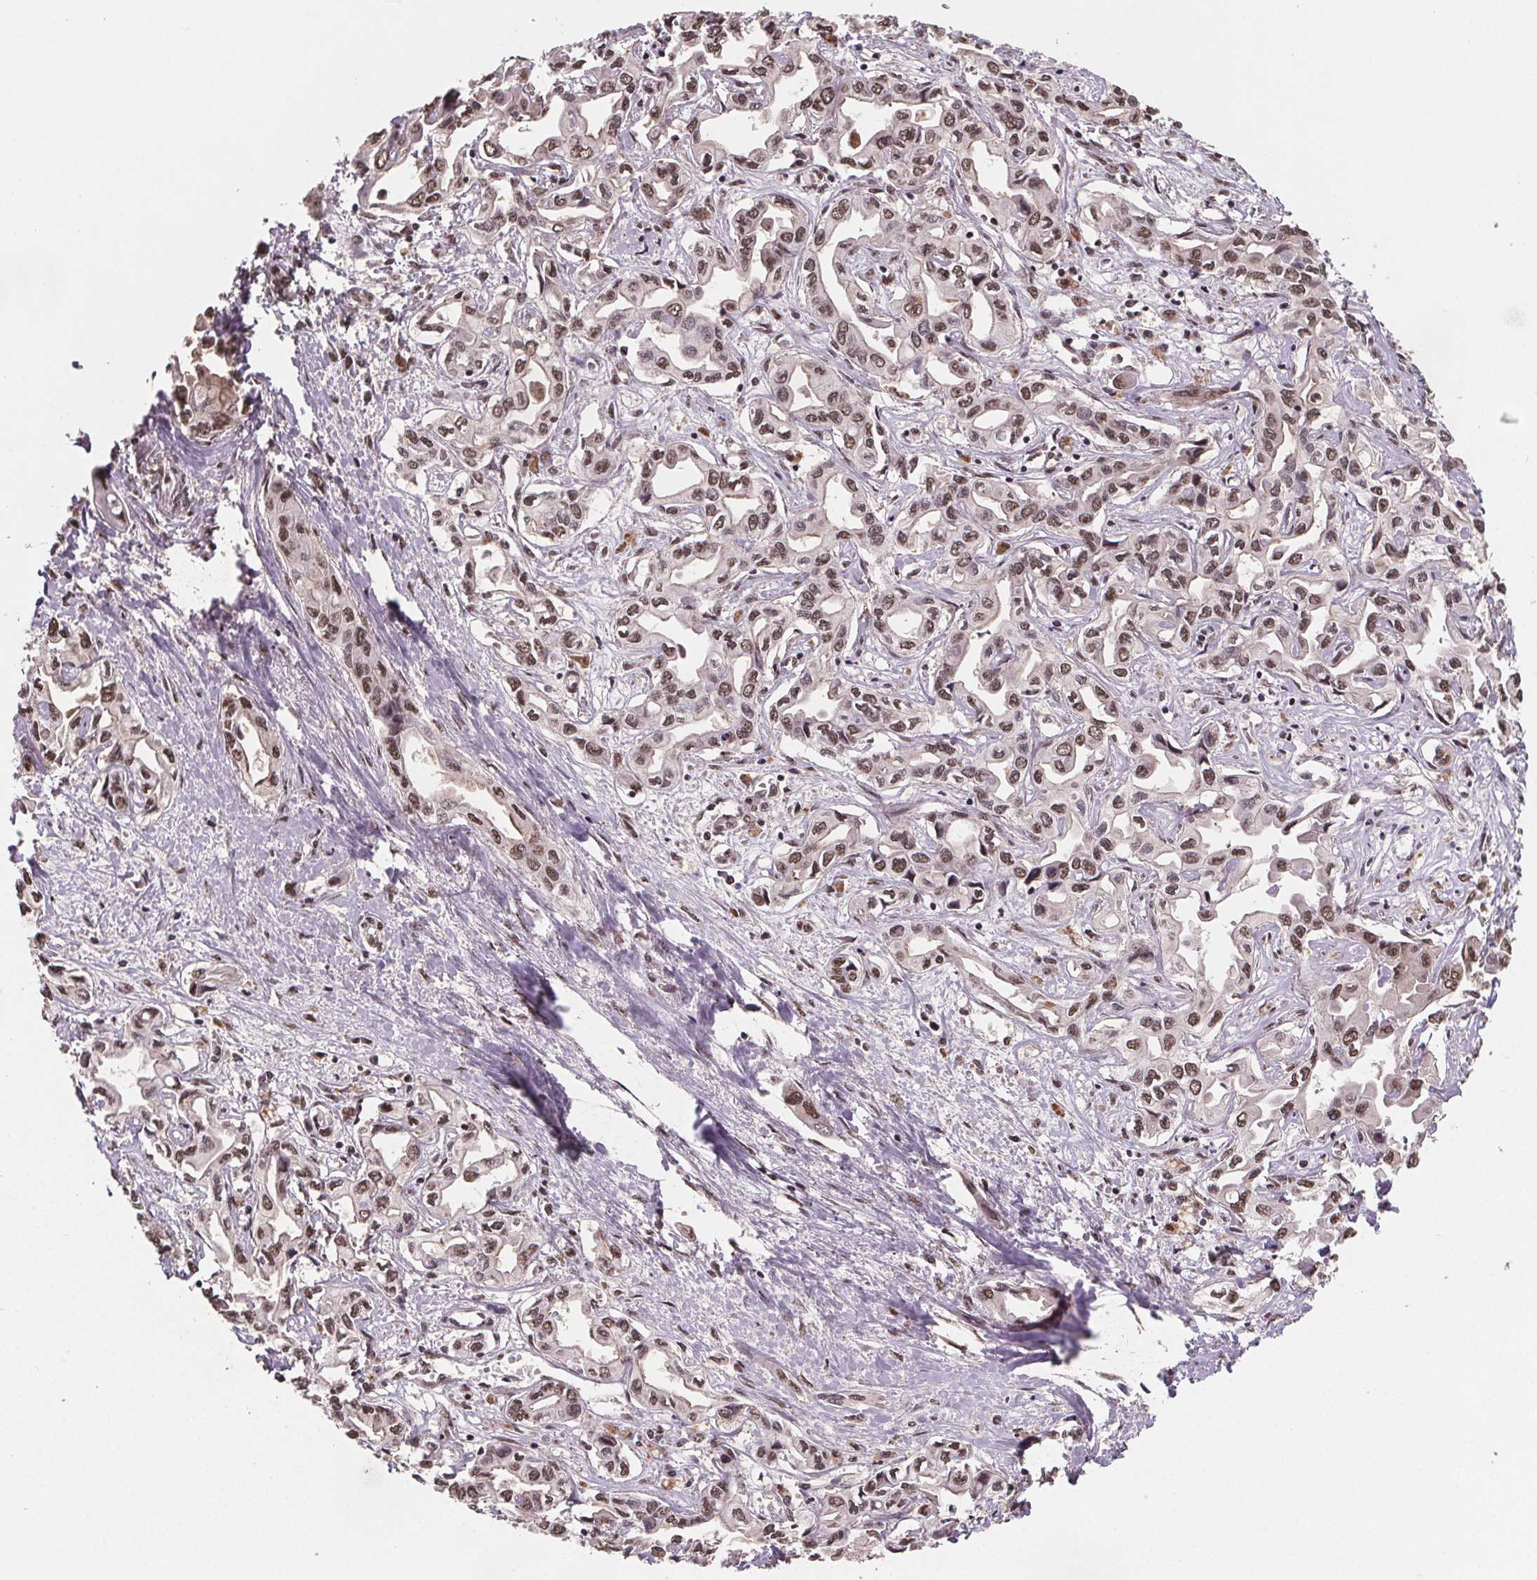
{"staining": {"intensity": "moderate", "quantity": ">75%", "location": "nuclear"}, "tissue": "liver cancer", "cell_type": "Tumor cells", "image_type": "cancer", "snomed": [{"axis": "morphology", "description": "Cholangiocarcinoma"}, {"axis": "topography", "description": "Liver"}], "caption": "Human liver cancer (cholangiocarcinoma) stained for a protein (brown) demonstrates moderate nuclear positive staining in about >75% of tumor cells.", "gene": "JARID2", "patient": {"sex": "female", "age": 64}}